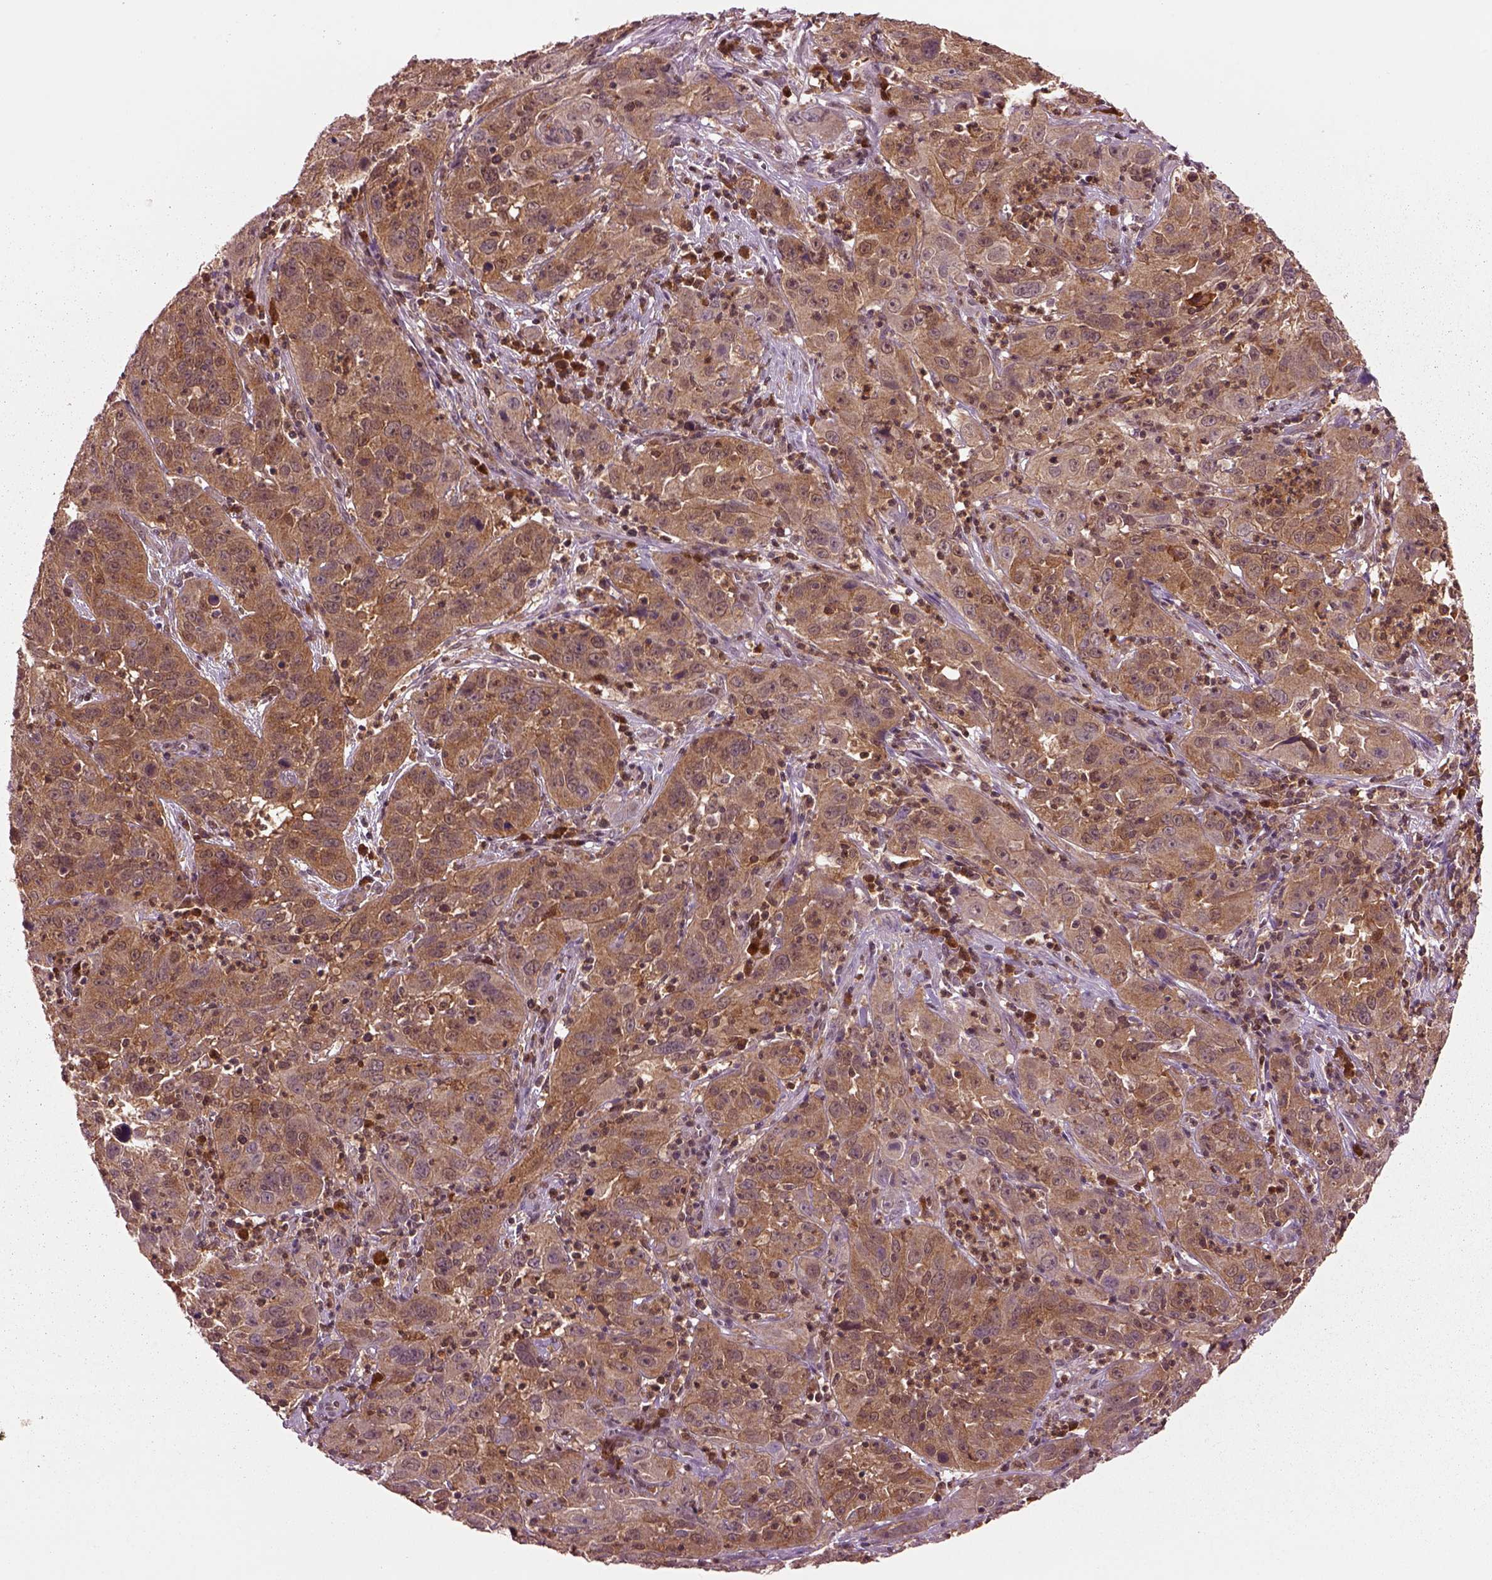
{"staining": {"intensity": "moderate", "quantity": ">75%", "location": "cytoplasmic/membranous"}, "tissue": "cervical cancer", "cell_type": "Tumor cells", "image_type": "cancer", "snomed": [{"axis": "morphology", "description": "Squamous cell carcinoma, NOS"}, {"axis": "topography", "description": "Cervix"}], "caption": "Tumor cells demonstrate moderate cytoplasmic/membranous staining in approximately >75% of cells in cervical cancer (squamous cell carcinoma).", "gene": "MDP1", "patient": {"sex": "female", "age": 32}}